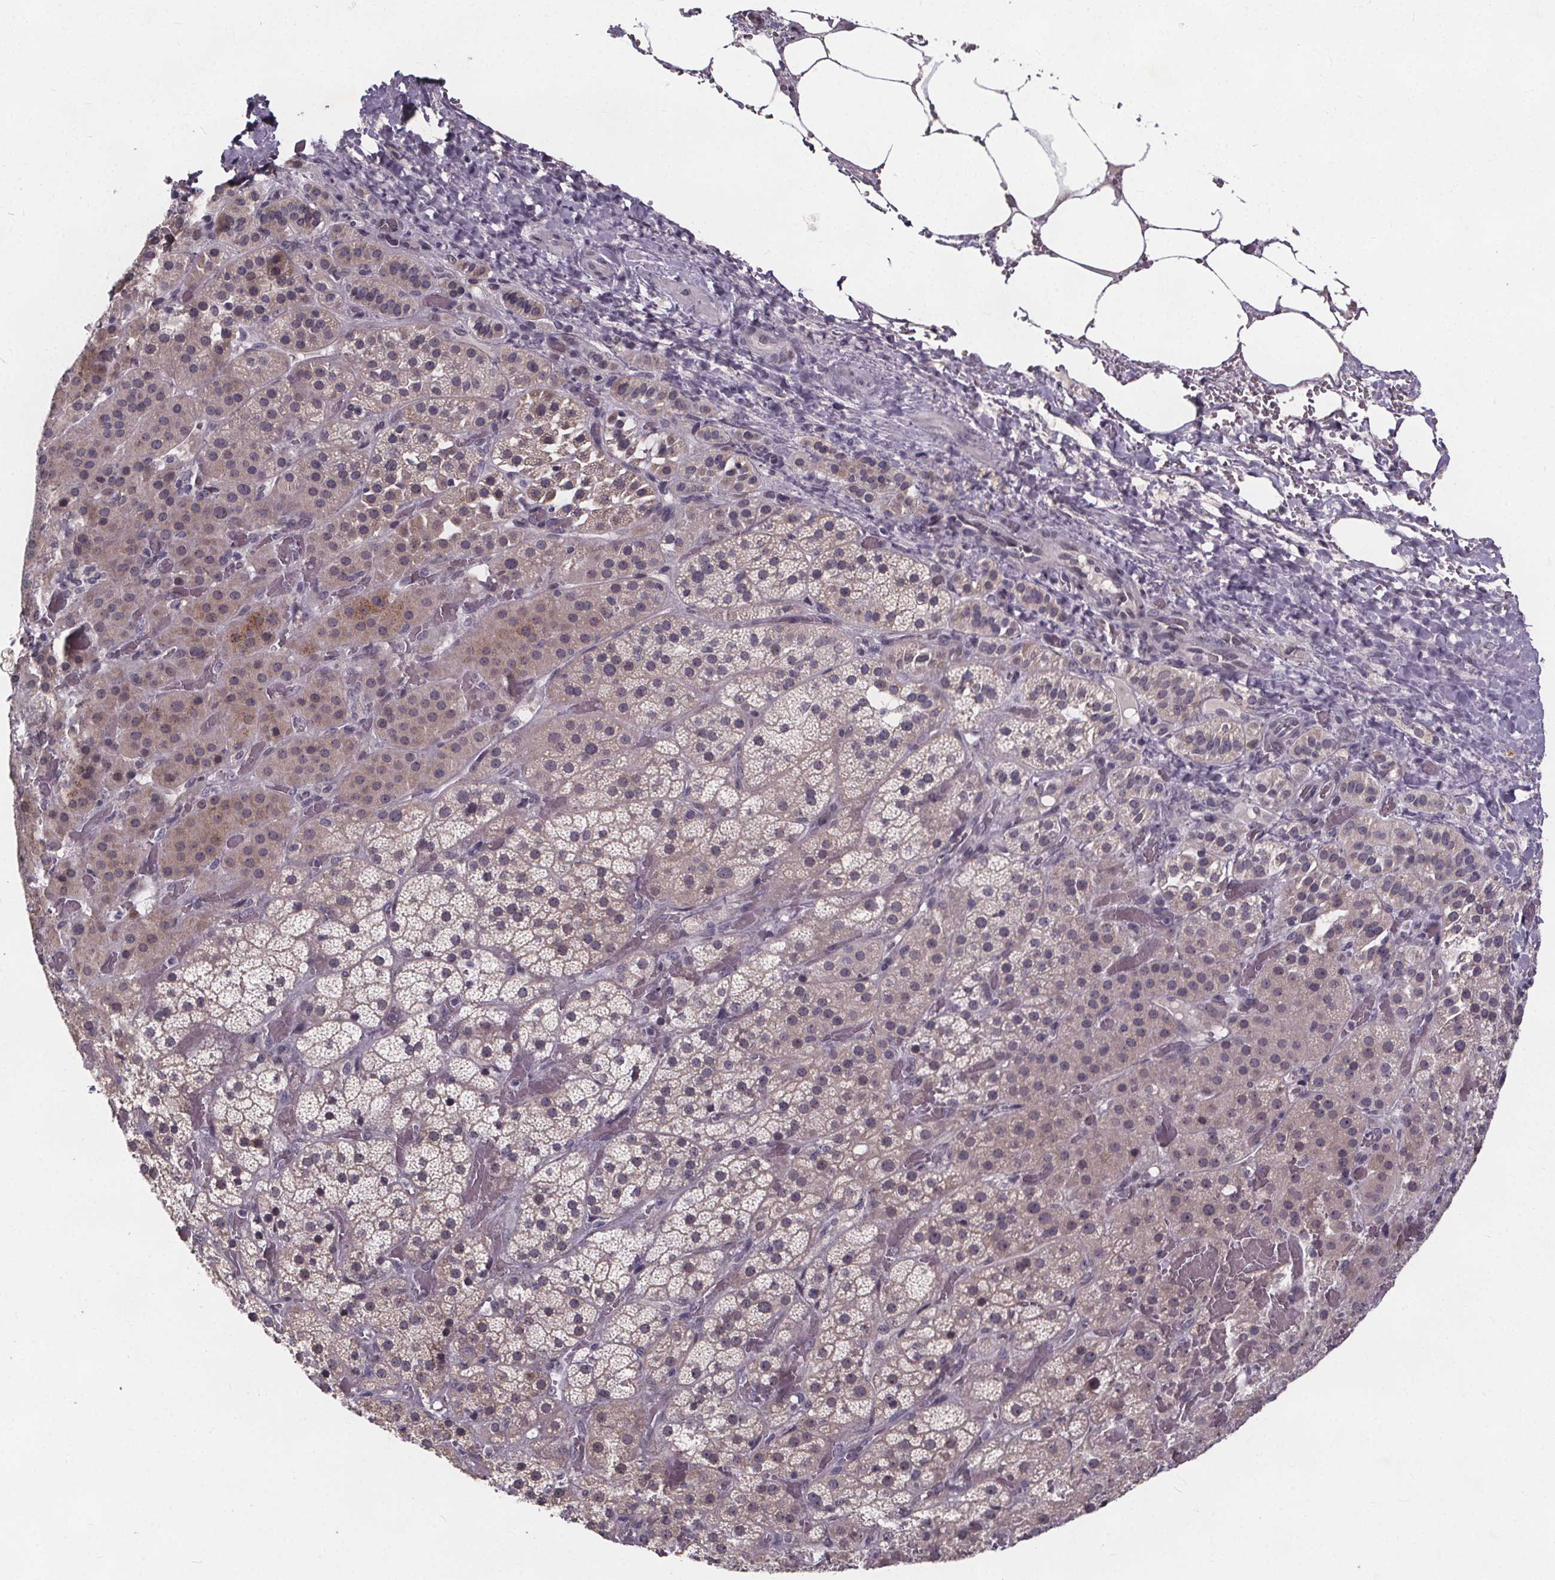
{"staining": {"intensity": "weak", "quantity": "25%-75%", "location": "cytoplasmic/membranous"}, "tissue": "adrenal gland", "cell_type": "Glandular cells", "image_type": "normal", "snomed": [{"axis": "morphology", "description": "Normal tissue, NOS"}, {"axis": "topography", "description": "Adrenal gland"}], "caption": "IHC (DAB (3,3'-diaminobenzidine)) staining of unremarkable adrenal gland reveals weak cytoplasmic/membranous protein expression in about 25%-75% of glandular cells.", "gene": "FAM181B", "patient": {"sex": "male", "age": 57}}